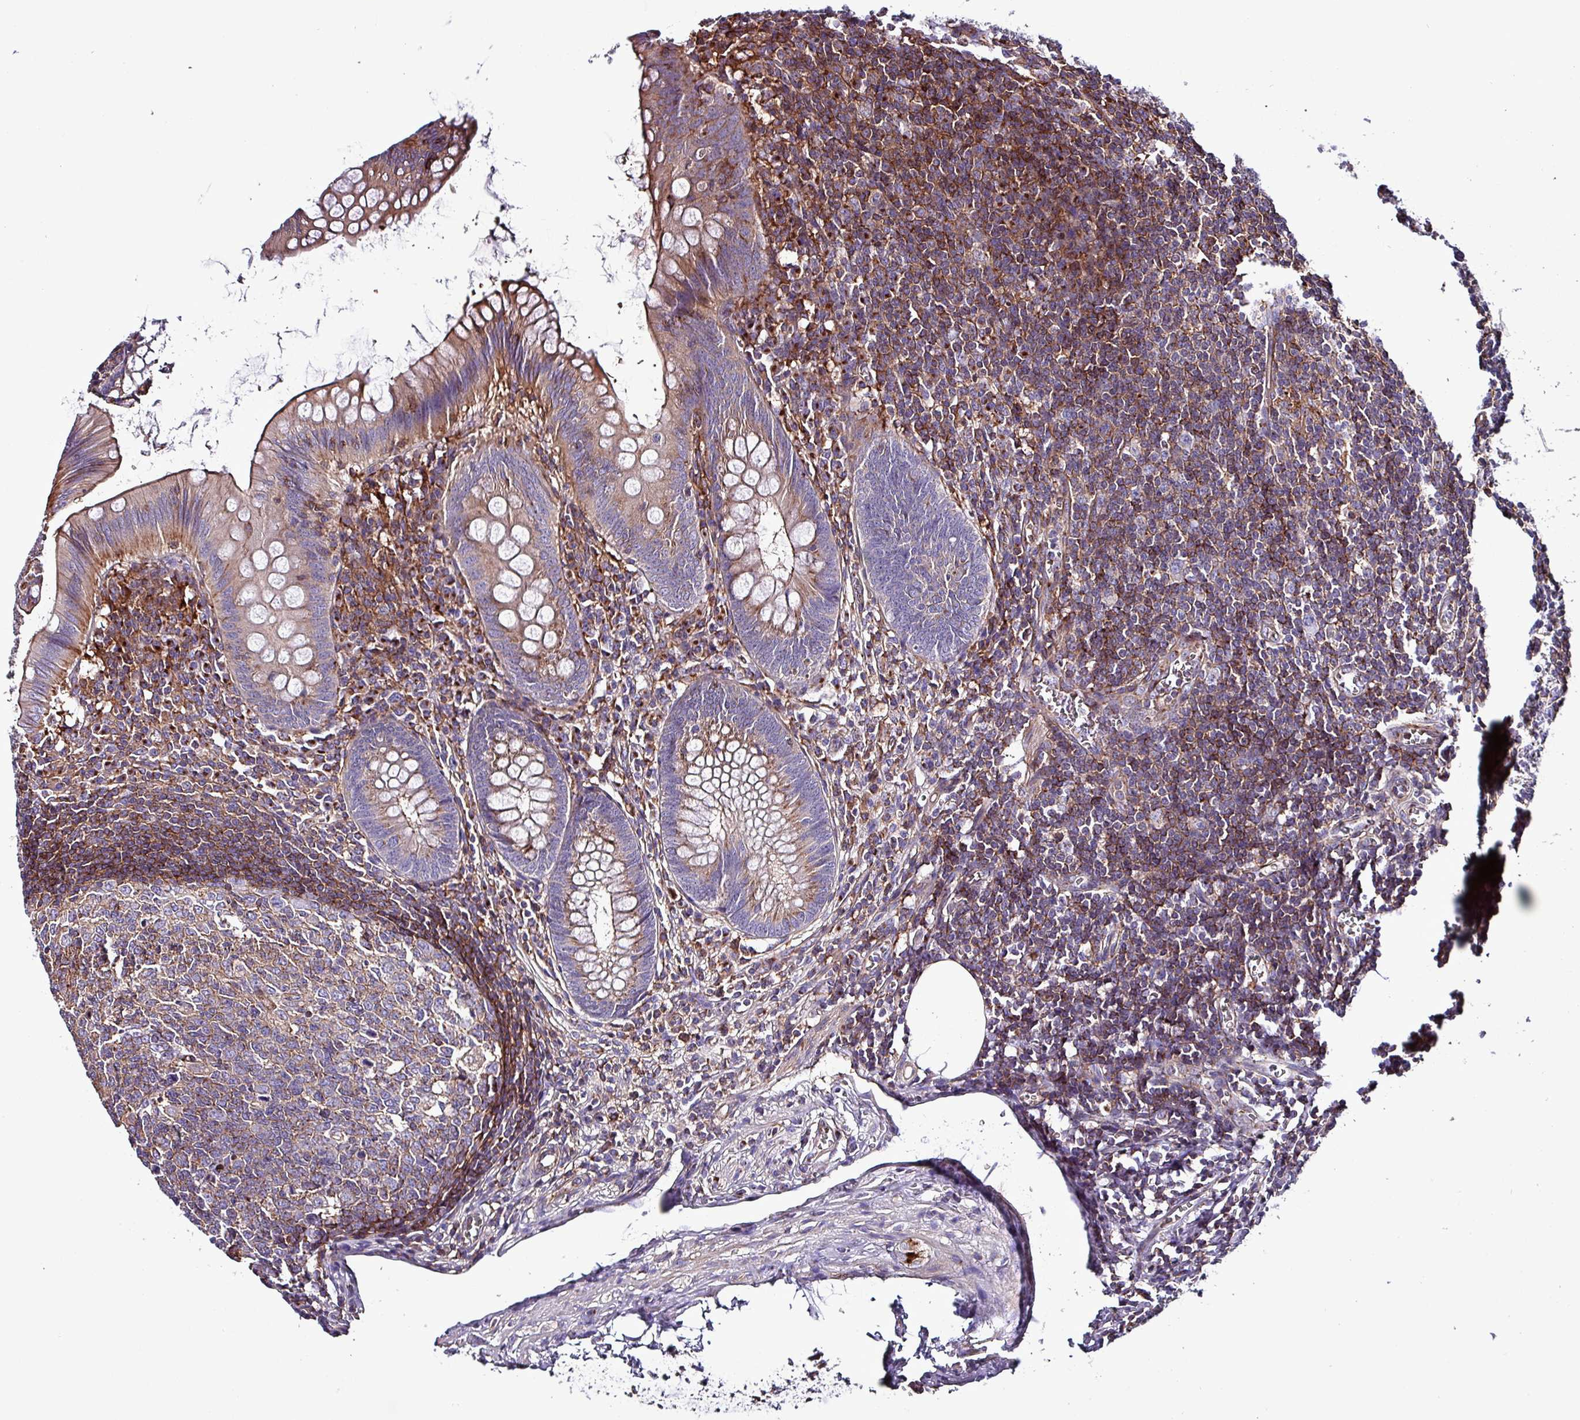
{"staining": {"intensity": "weak", "quantity": "25%-75%", "location": "cytoplasmic/membranous"}, "tissue": "appendix", "cell_type": "Glandular cells", "image_type": "normal", "snomed": [{"axis": "morphology", "description": "Normal tissue, NOS"}, {"axis": "topography", "description": "Appendix"}], "caption": "This photomicrograph exhibits immunohistochemistry (IHC) staining of normal human appendix, with low weak cytoplasmic/membranous staining in approximately 25%-75% of glandular cells.", "gene": "VAMP4", "patient": {"sex": "male", "age": 56}}